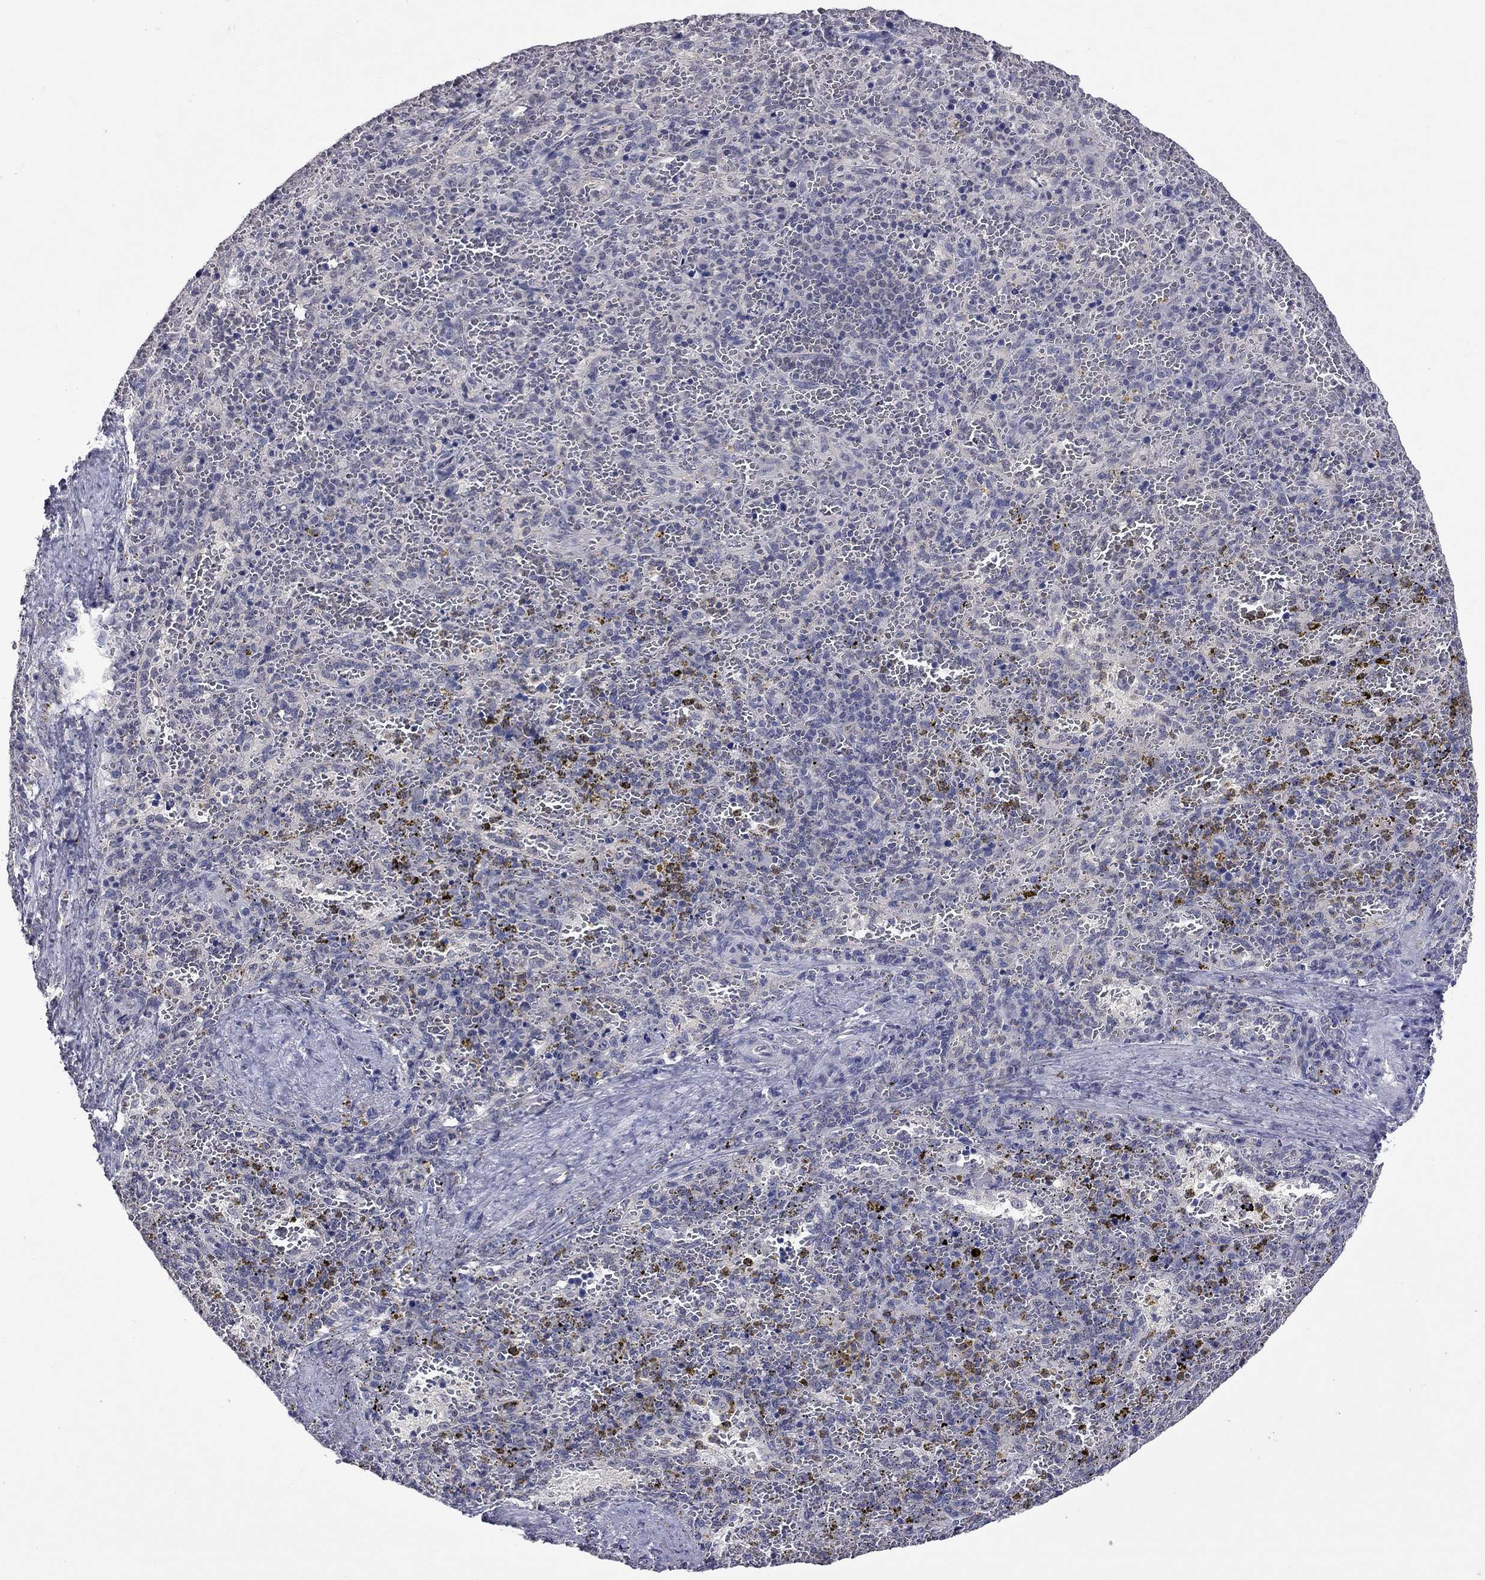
{"staining": {"intensity": "negative", "quantity": "none", "location": "none"}, "tissue": "spleen", "cell_type": "Cells in red pulp", "image_type": "normal", "snomed": [{"axis": "morphology", "description": "Normal tissue, NOS"}, {"axis": "topography", "description": "Spleen"}], "caption": "Cells in red pulp are negative for brown protein staining in unremarkable spleen. (Stains: DAB immunohistochemistry (IHC) with hematoxylin counter stain, Microscopy: brightfield microscopy at high magnification).", "gene": "SHOC2", "patient": {"sex": "female", "age": 50}}